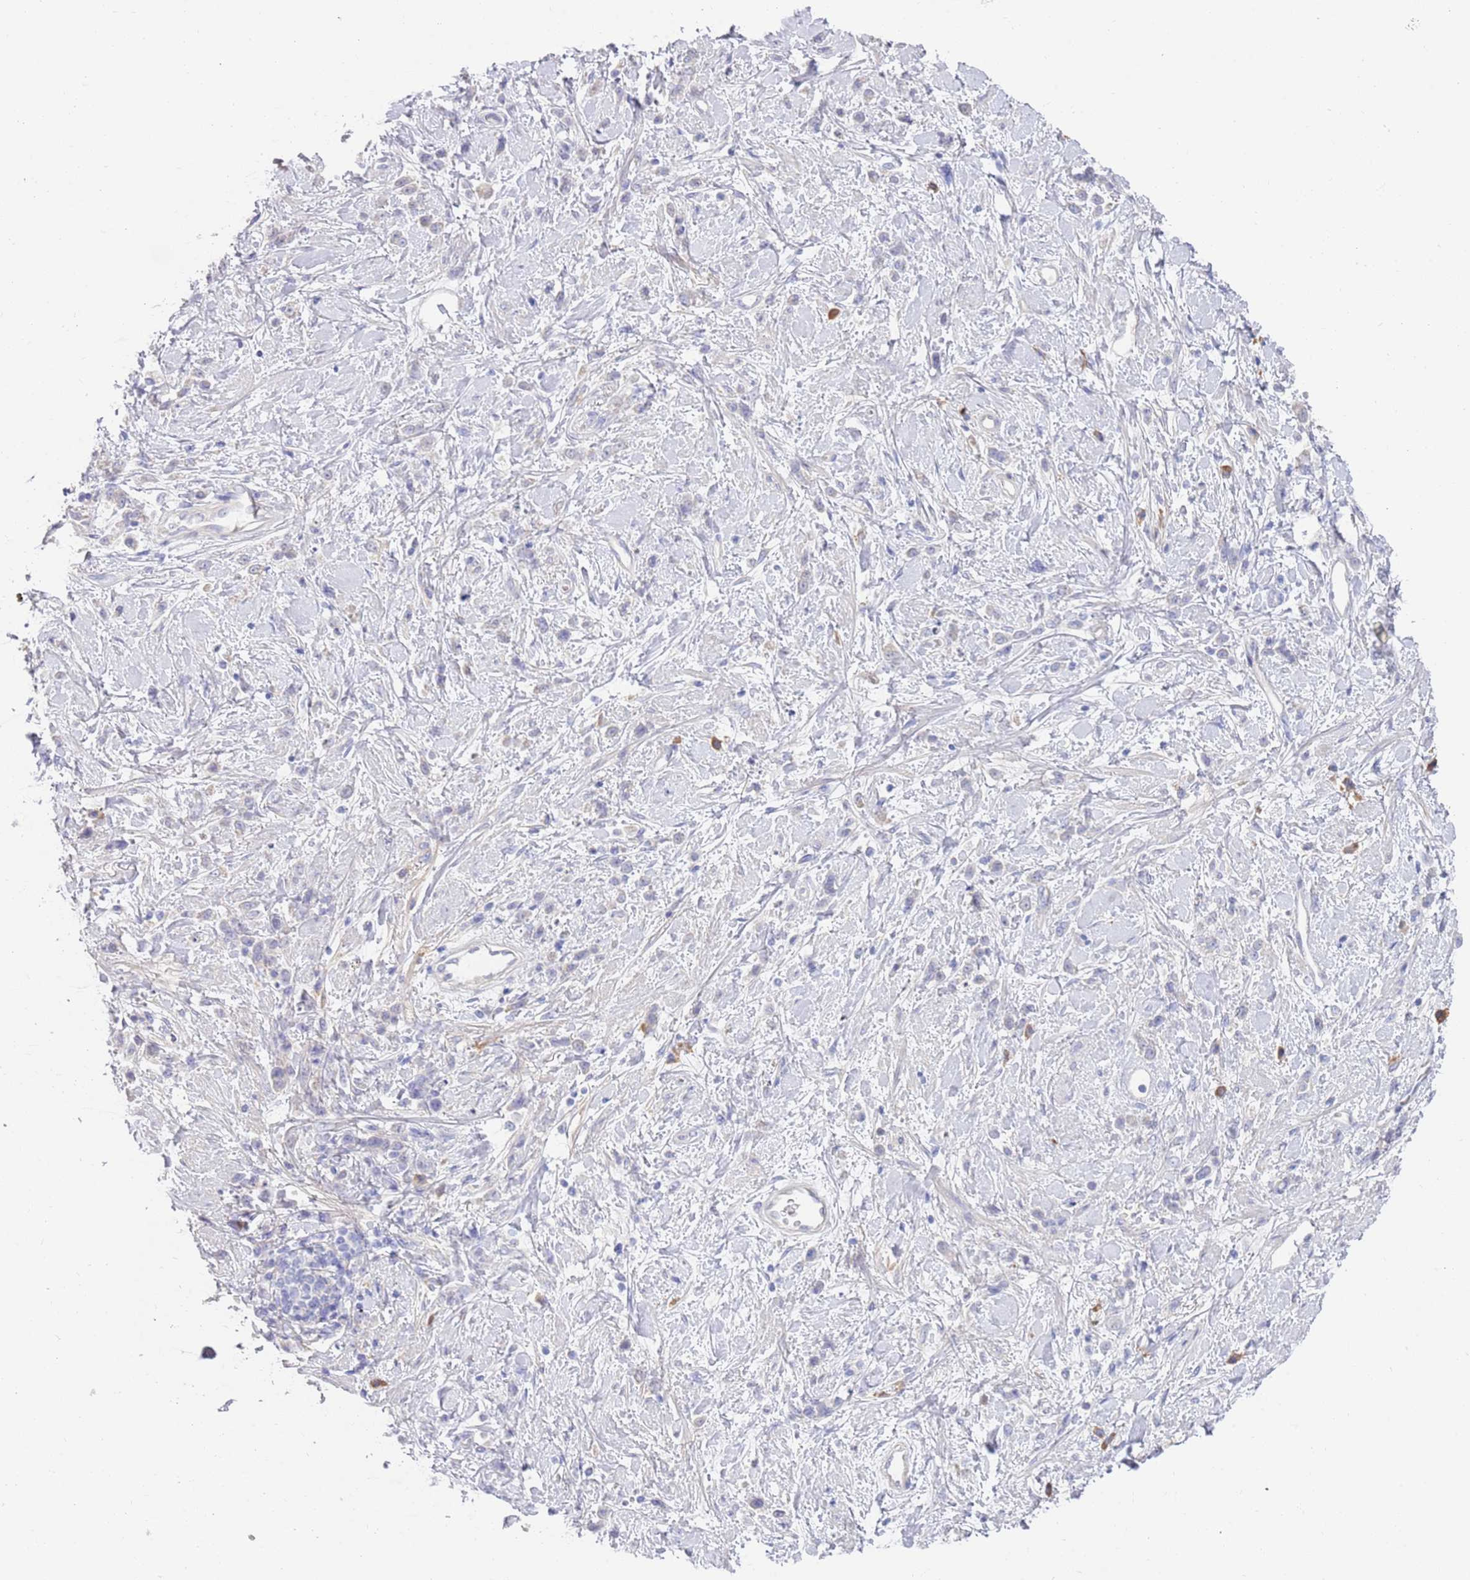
{"staining": {"intensity": "negative", "quantity": "none", "location": "none"}, "tissue": "stomach cancer", "cell_type": "Tumor cells", "image_type": "cancer", "snomed": [{"axis": "morphology", "description": "Adenocarcinoma, NOS"}, {"axis": "topography", "description": "Stomach"}], "caption": "High magnification brightfield microscopy of stomach cancer stained with DAB (3,3'-diaminobenzidine) (brown) and counterstained with hematoxylin (blue): tumor cells show no significant expression.", "gene": "CCDC149", "patient": {"sex": "female", "age": 60}}